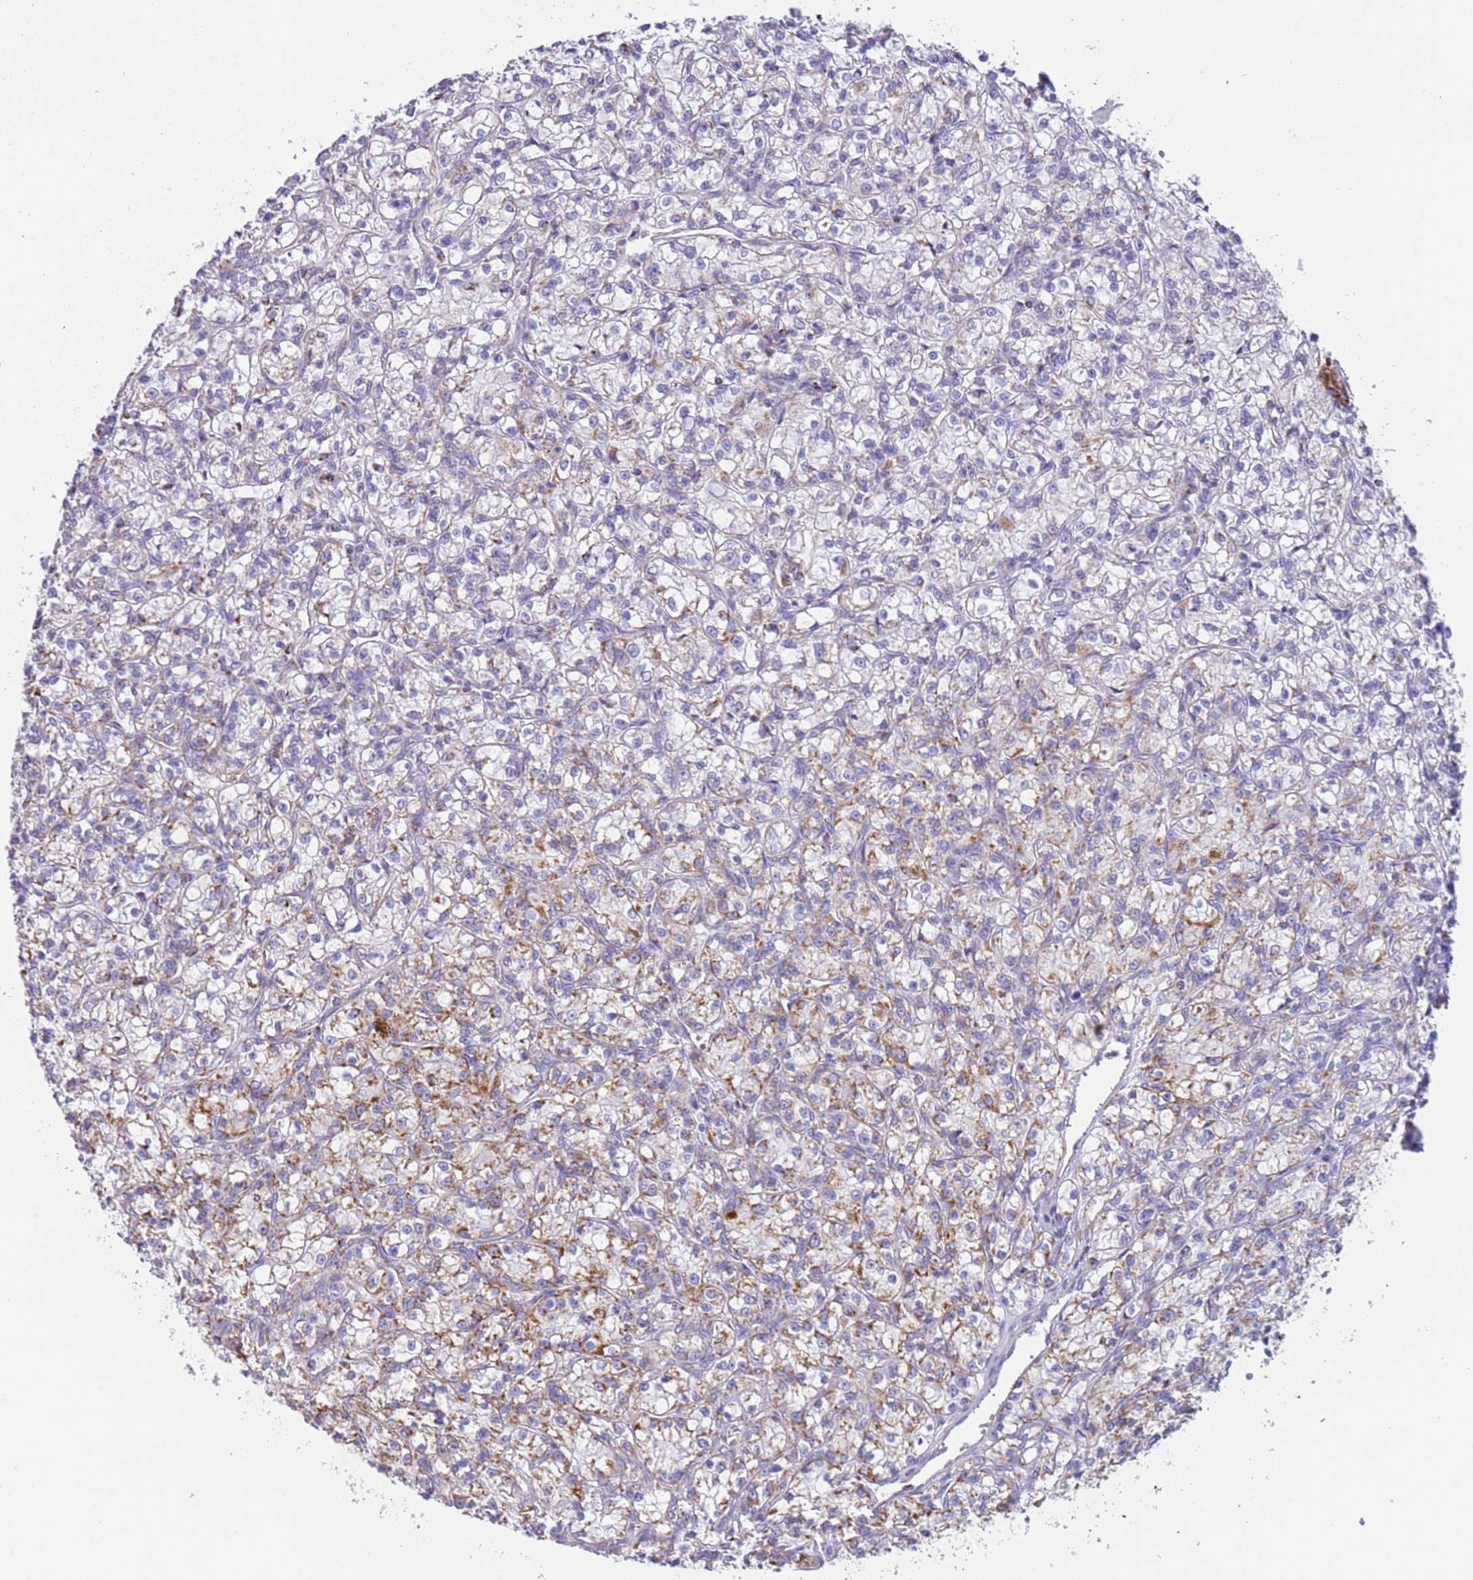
{"staining": {"intensity": "moderate", "quantity": "25%-75%", "location": "cytoplasmic/membranous"}, "tissue": "renal cancer", "cell_type": "Tumor cells", "image_type": "cancer", "snomed": [{"axis": "morphology", "description": "Adenocarcinoma, NOS"}, {"axis": "topography", "description": "Kidney"}], "caption": "DAB immunohistochemical staining of human renal cancer shows moderate cytoplasmic/membranous protein expression in approximately 25%-75% of tumor cells.", "gene": "SUCLG2", "patient": {"sex": "female", "age": 59}}